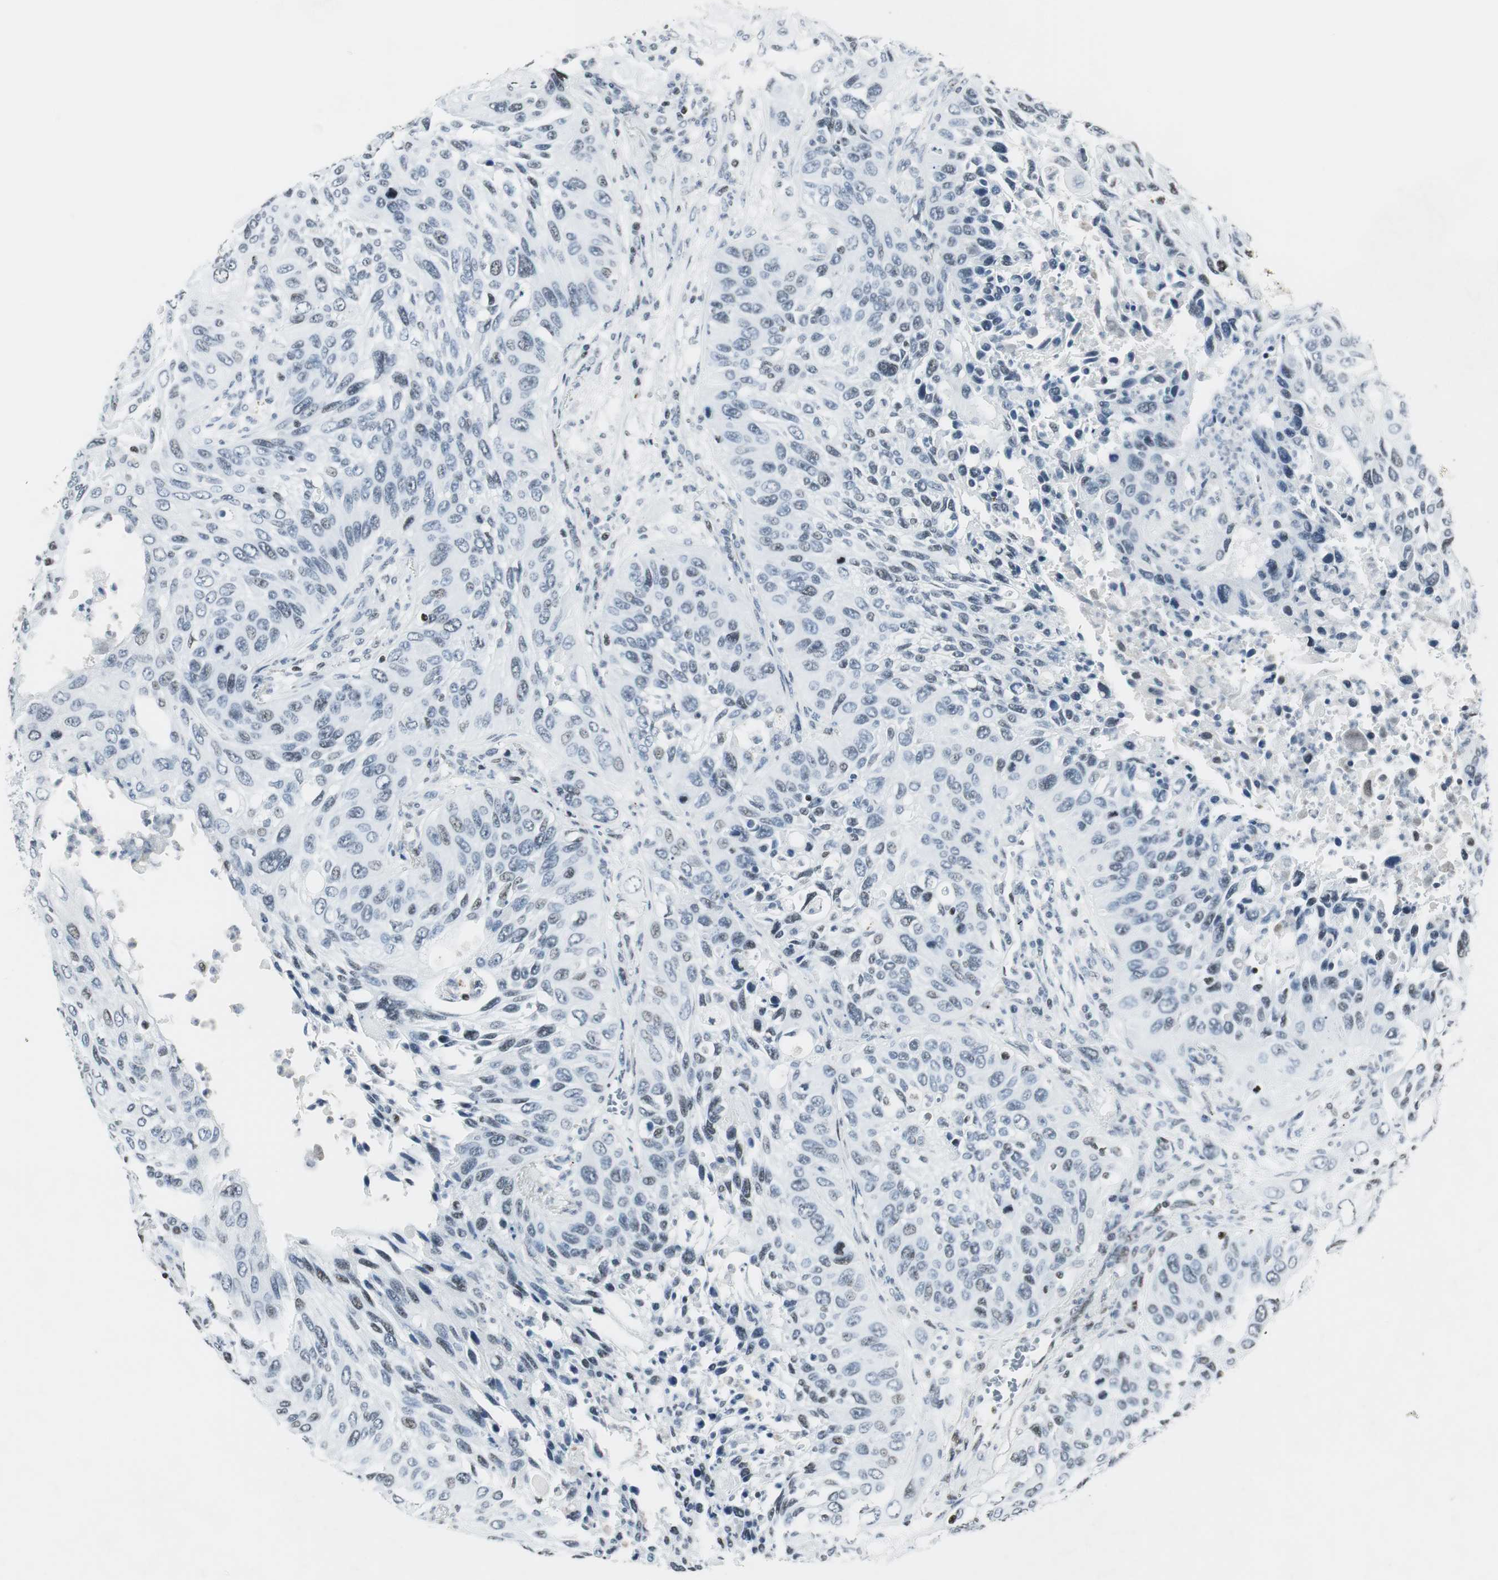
{"staining": {"intensity": "negative", "quantity": "none", "location": "none"}, "tissue": "lung cancer", "cell_type": "Tumor cells", "image_type": "cancer", "snomed": [{"axis": "morphology", "description": "Squamous cell carcinoma, NOS"}, {"axis": "topography", "description": "Lung"}], "caption": "The histopathology image exhibits no significant expression in tumor cells of squamous cell carcinoma (lung).", "gene": "RBBP4", "patient": {"sex": "female", "age": 76}}